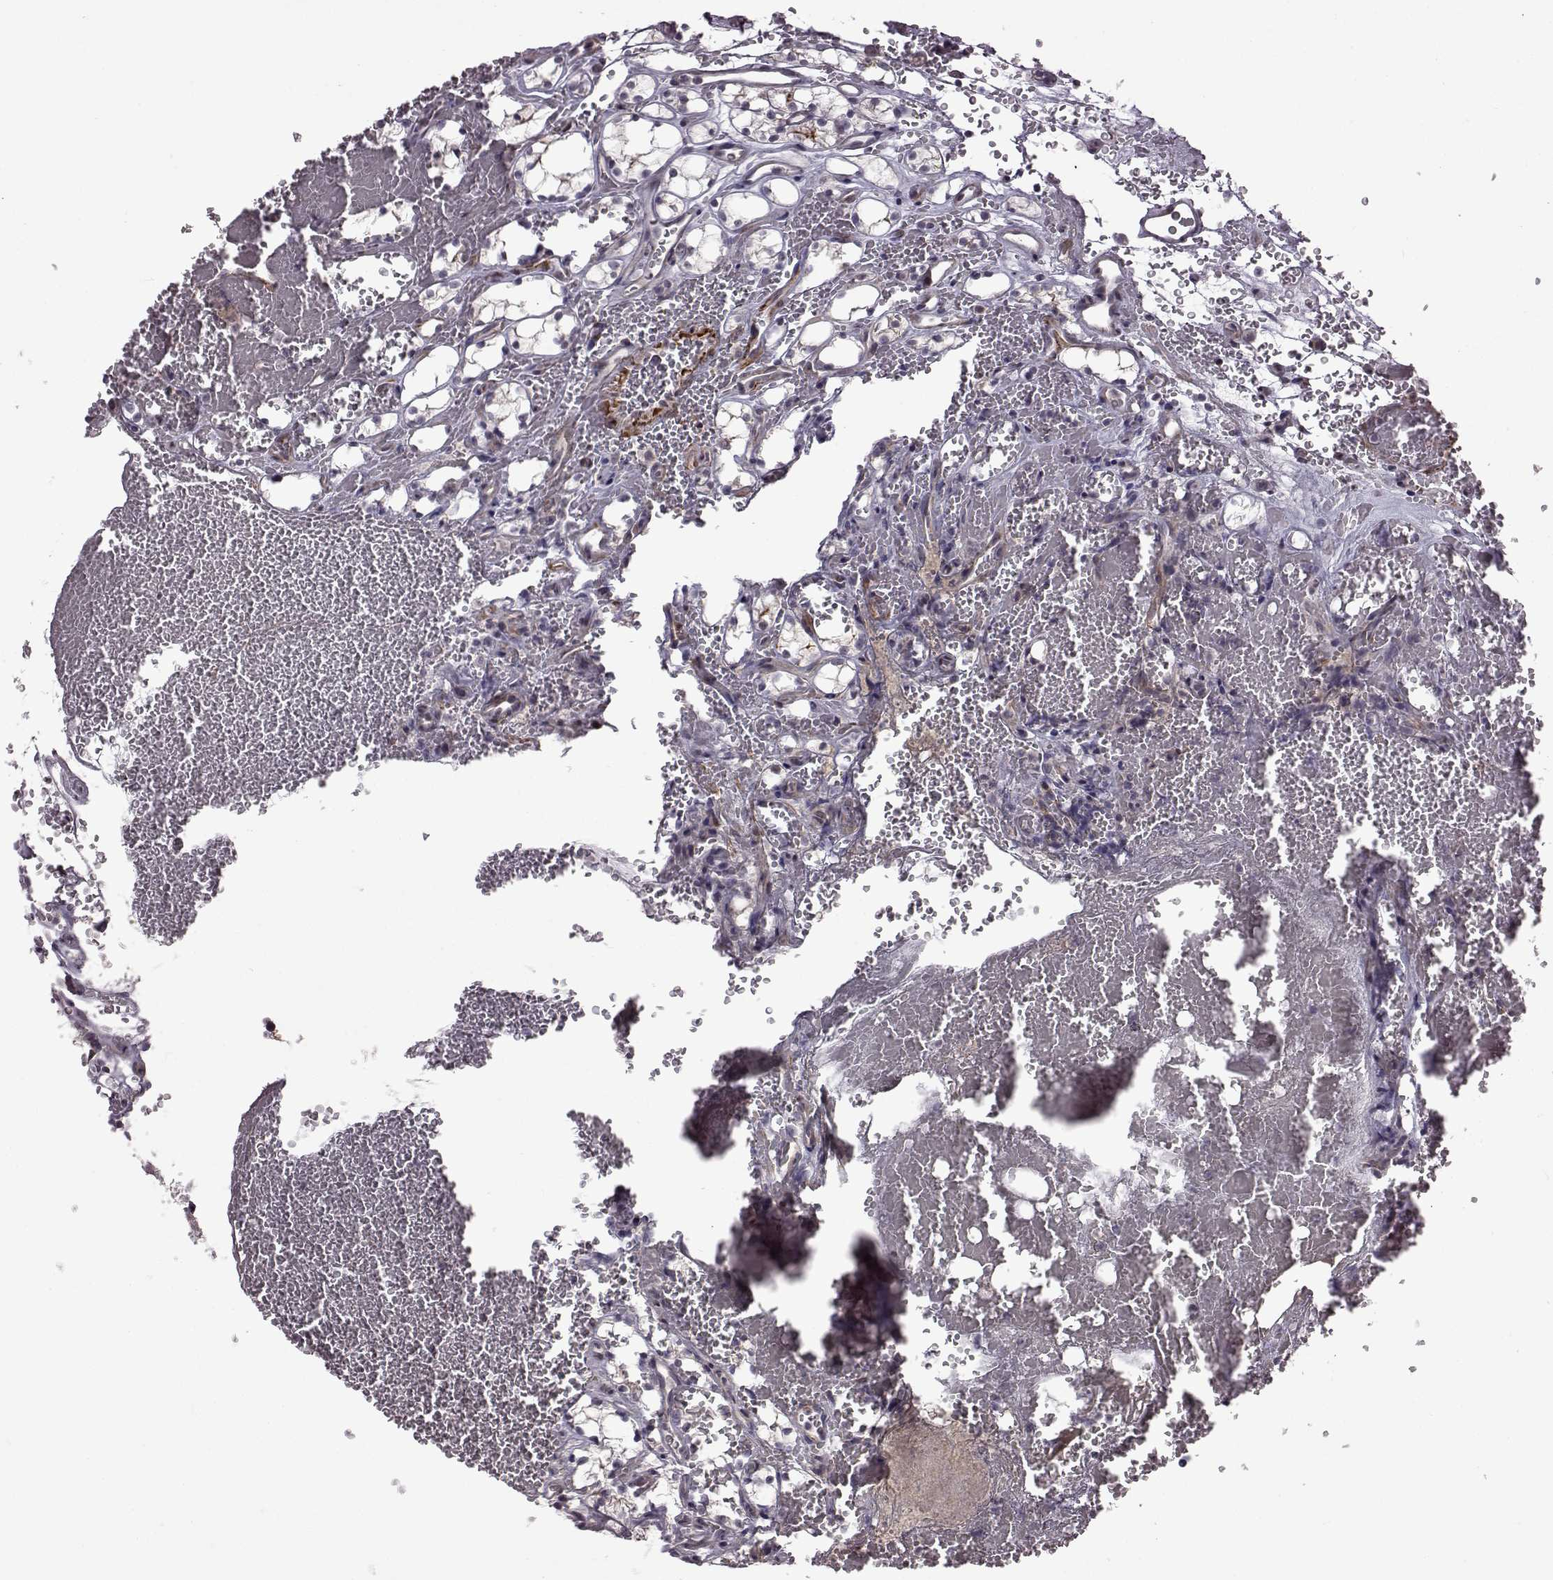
{"staining": {"intensity": "negative", "quantity": "none", "location": "none"}, "tissue": "renal cancer", "cell_type": "Tumor cells", "image_type": "cancer", "snomed": [{"axis": "morphology", "description": "Adenocarcinoma, NOS"}, {"axis": "topography", "description": "Kidney"}], "caption": "Immunohistochemistry (IHC) image of neoplastic tissue: human renal cancer (adenocarcinoma) stained with DAB (3,3'-diaminobenzidine) reveals no significant protein staining in tumor cells.", "gene": "SYNPO2", "patient": {"sex": "female", "age": 69}}